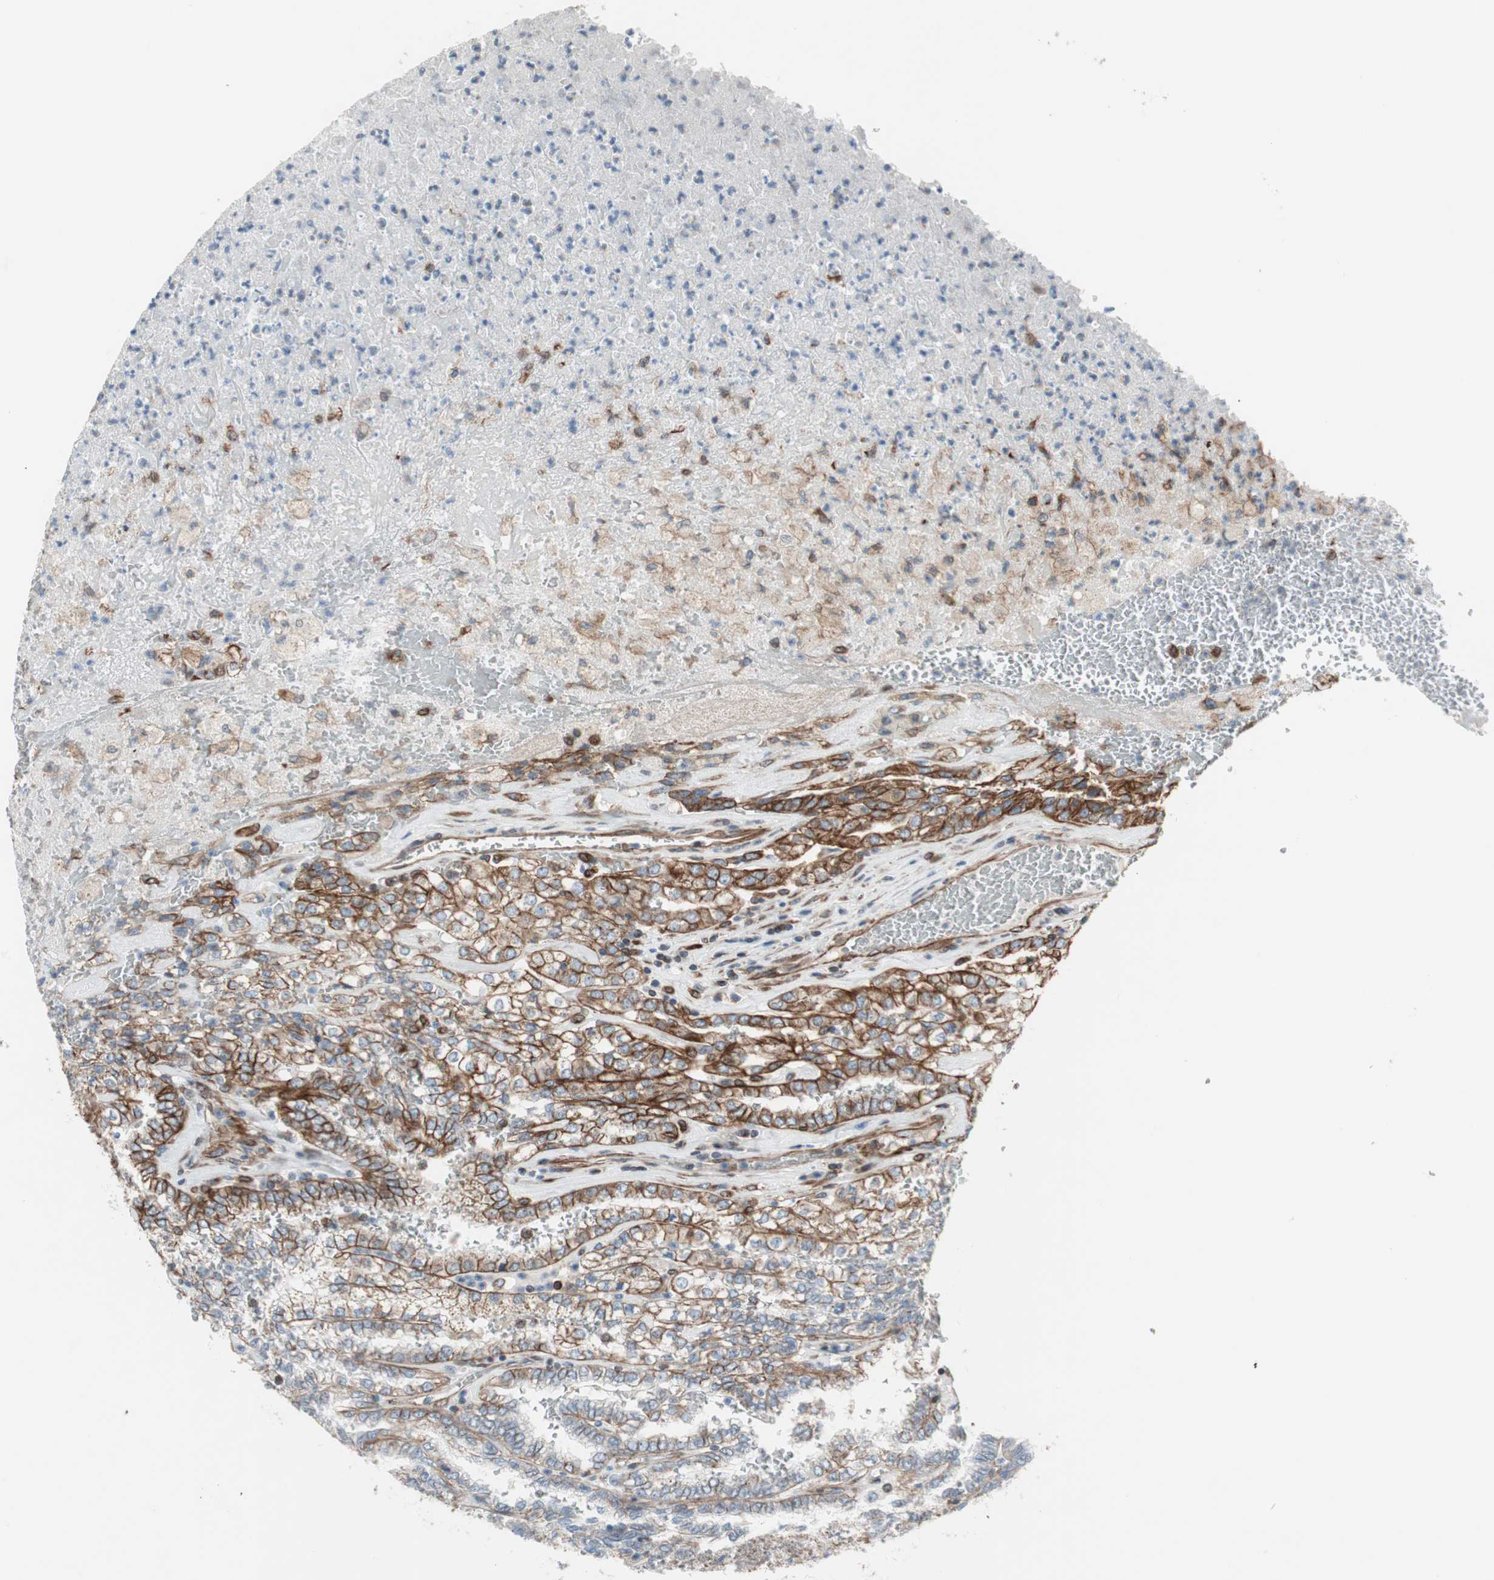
{"staining": {"intensity": "strong", "quantity": "<25%", "location": "cytoplasmic/membranous"}, "tissue": "renal cancer", "cell_type": "Tumor cells", "image_type": "cancer", "snomed": [{"axis": "morphology", "description": "Inflammation, NOS"}, {"axis": "morphology", "description": "Adenocarcinoma, NOS"}, {"axis": "topography", "description": "Kidney"}], "caption": "Human adenocarcinoma (renal) stained with a protein marker exhibits strong staining in tumor cells.", "gene": "TCTA", "patient": {"sex": "male", "age": 68}}